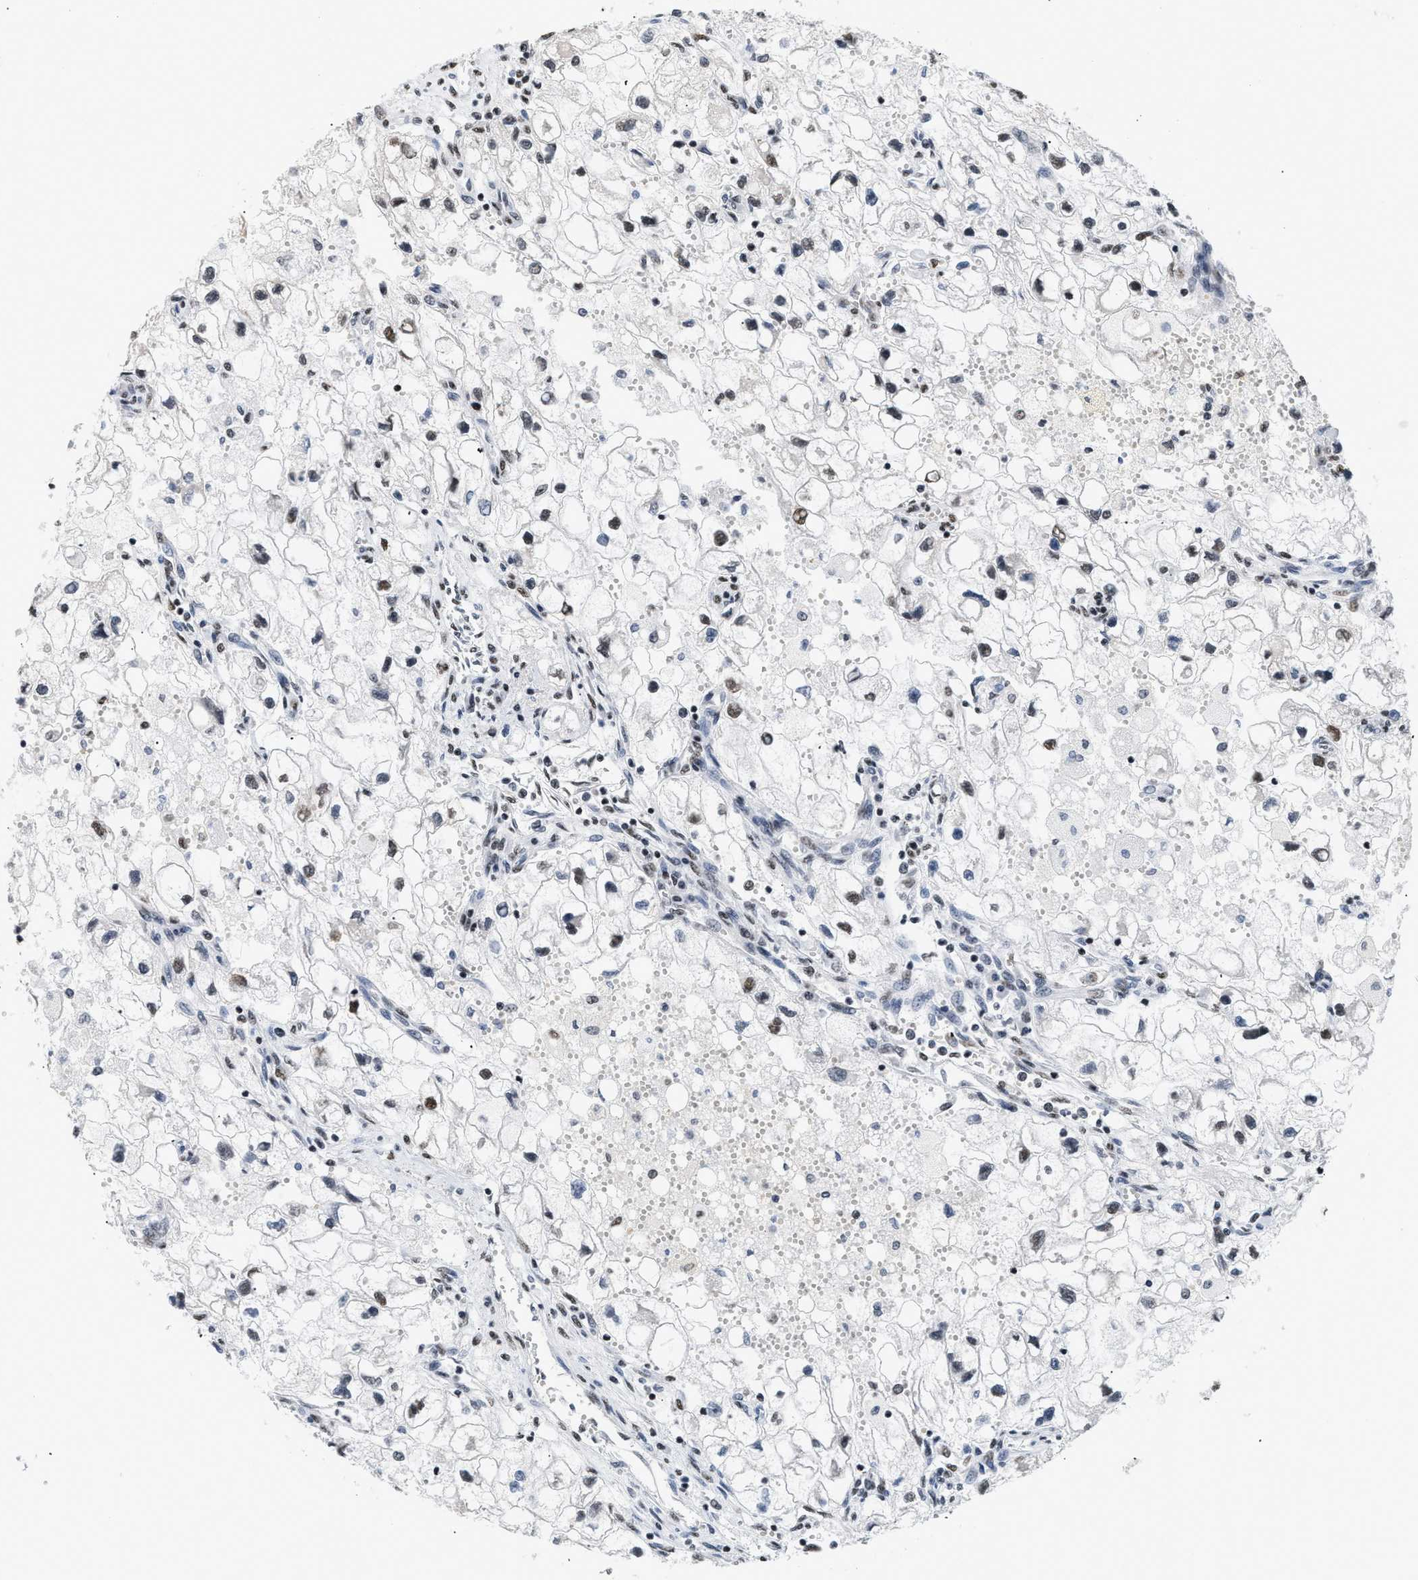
{"staining": {"intensity": "weak", "quantity": ">75%", "location": "nuclear"}, "tissue": "renal cancer", "cell_type": "Tumor cells", "image_type": "cancer", "snomed": [{"axis": "morphology", "description": "Adenocarcinoma, NOS"}, {"axis": "topography", "description": "Kidney"}], "caption": "Renal adenocarcinoma stained for a protein (brown) demonstrates weak nuclear positive staining in about >75% of tumor cells.", "gene": "RAF1", "patient": {"sex": "female", "age": 70}}